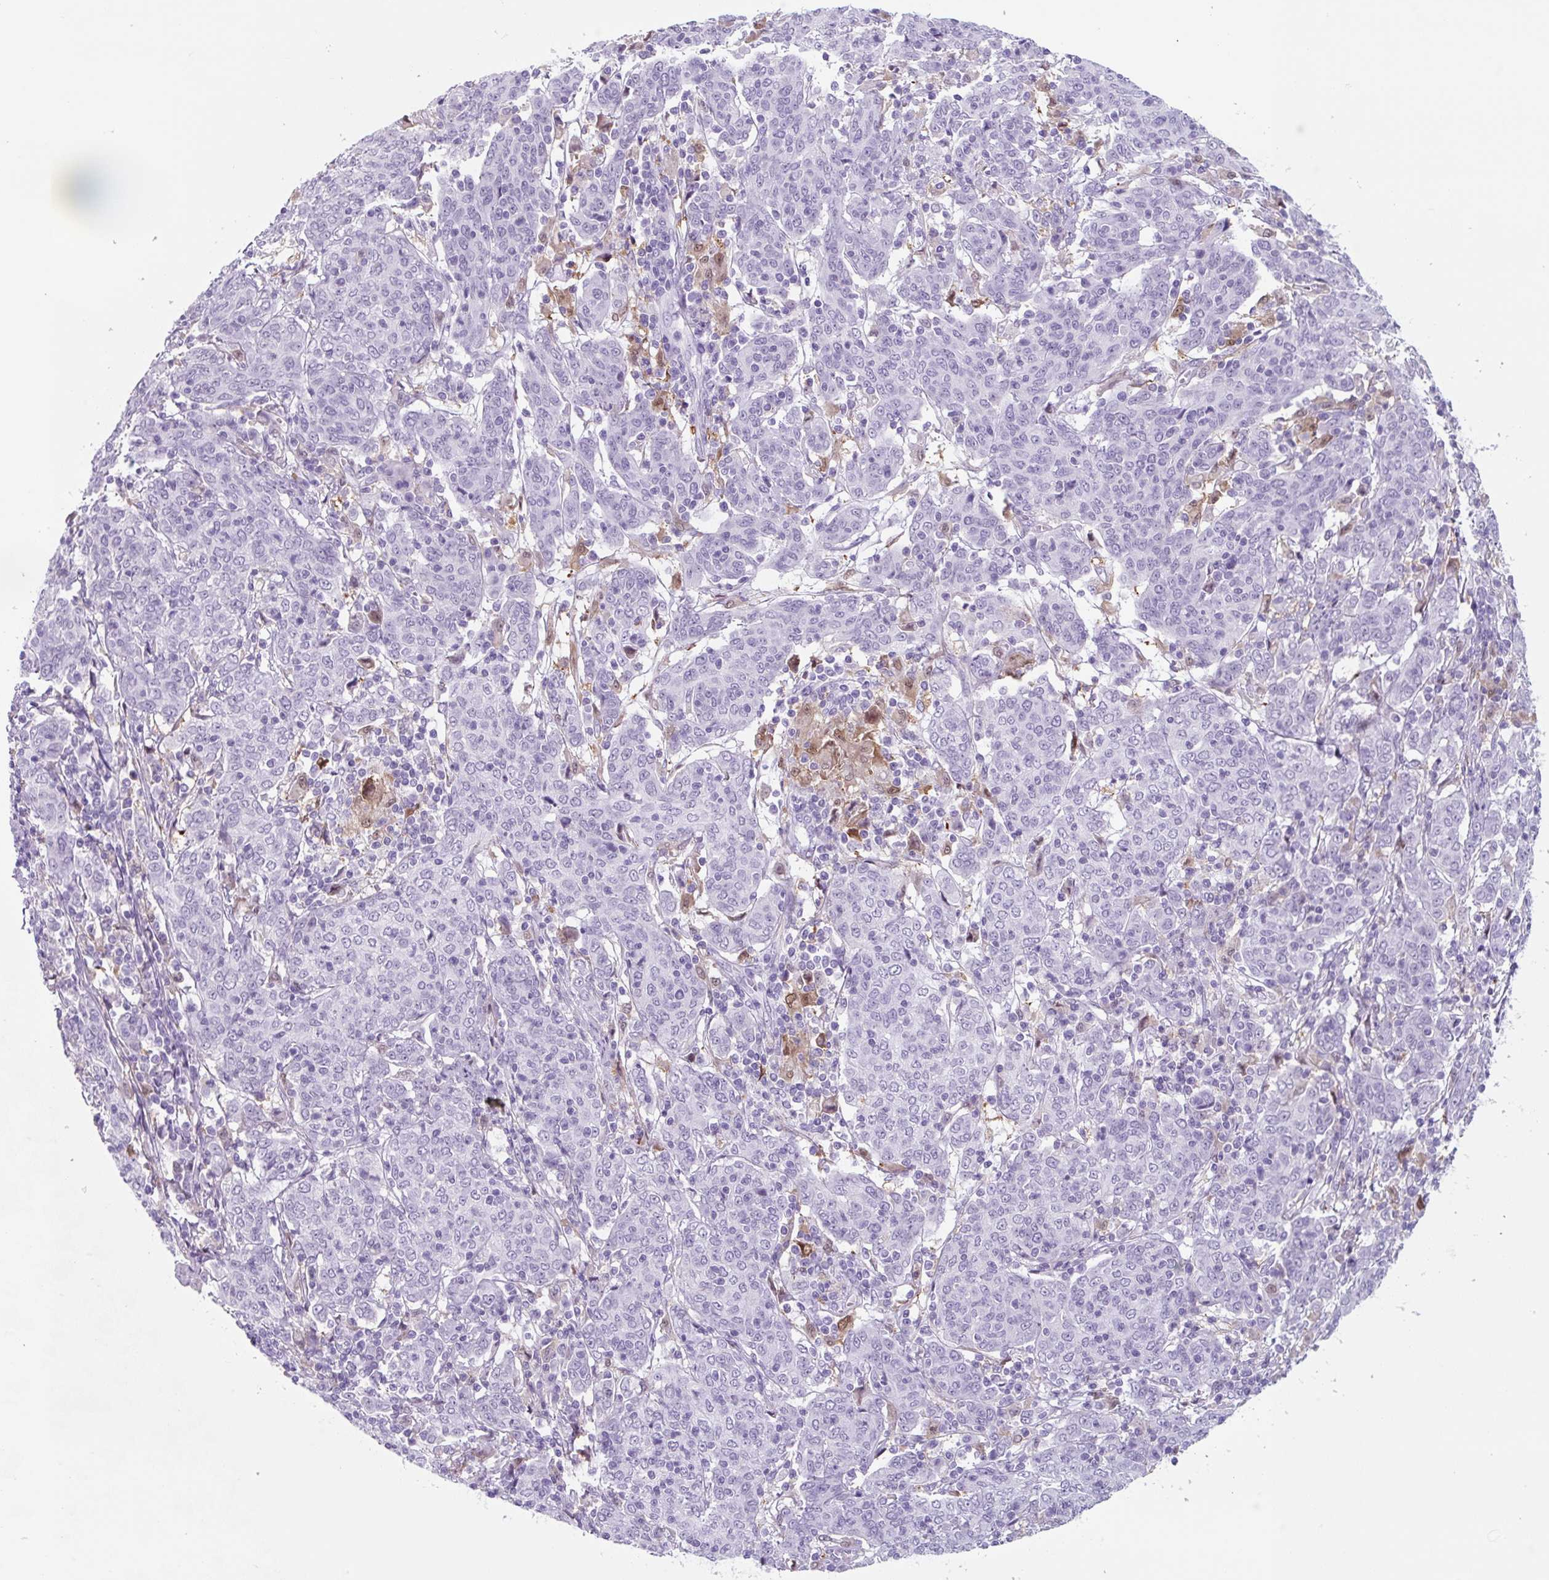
{"staining": {"intensity": "negative", "quantity": "none", "location": "none"}, "tissue": "cervical cancer", "cell_type": "Tumor cells", "image_type": "cancer", "snomed": [{"axis": "morphology", "description": "Squamous cell carcinoma, NOS"}, {"axis": "topography", "description": "Cervix"}], "caption": "Cervical cancer (squamous cell carcinoma) stained for a protein using IHC reveals no positivity tumor cells.", "gene": "TNFRSF8", "patient": {"sex": "female", "age": 67}}